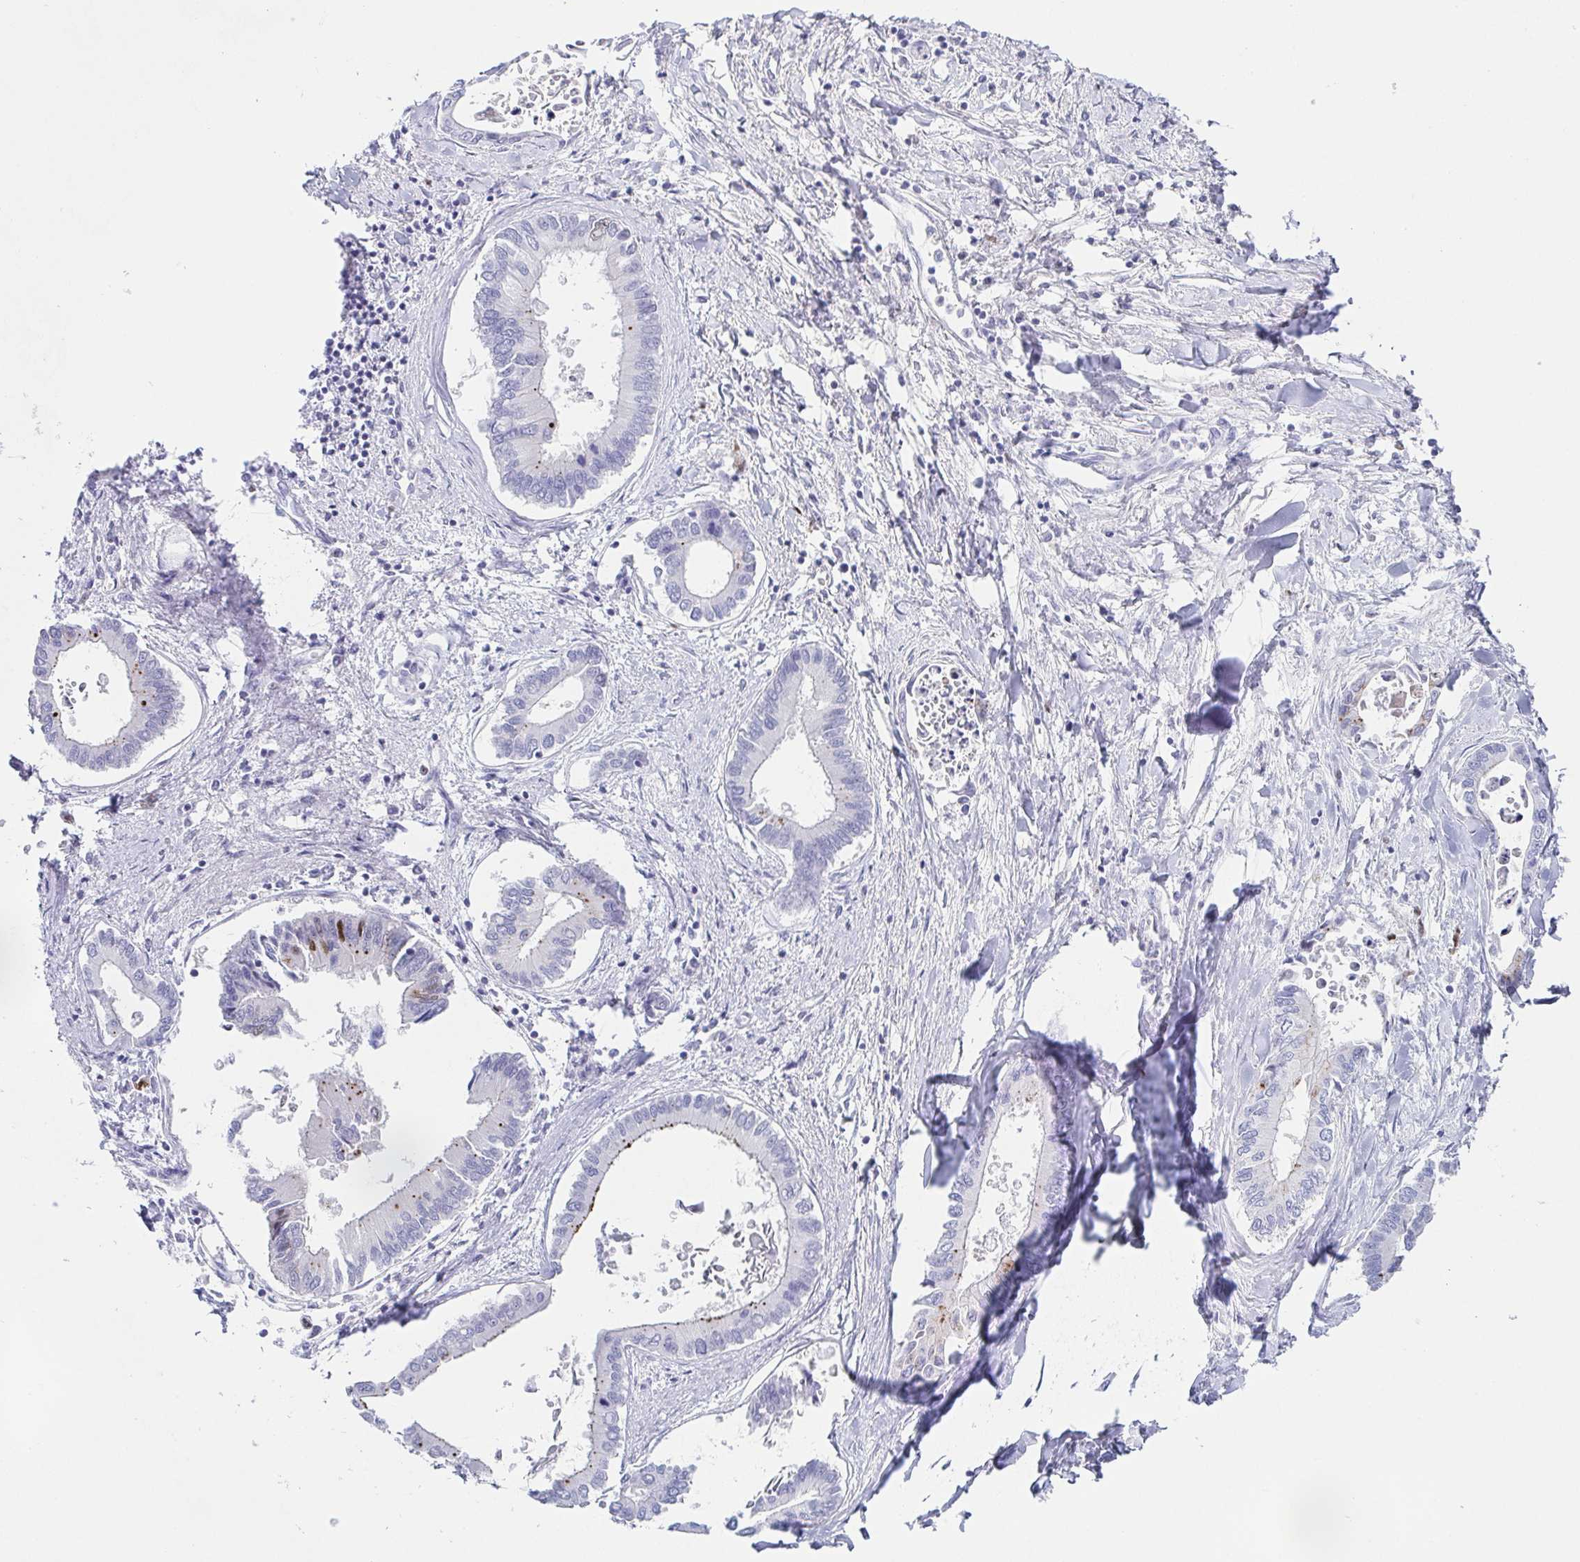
{"staining": {"intensity": "negative", "quantity": "none", "location": "none"}, "tissue": "liver cancer", "cell_type": "Tumor cells", "image_type": "cancer", "snomed": [{"axis": "morphology", "description": "Cholangiocarcinoma"}, {"axis": "topography", "description": "Liver"}], "caption": "An immunohistochemistry image of liver cancer is shown. There is no staining in tumor cells of liver cancer.", "gene": "HTR2A", "patient": {"sex": "male", "age": 66}}